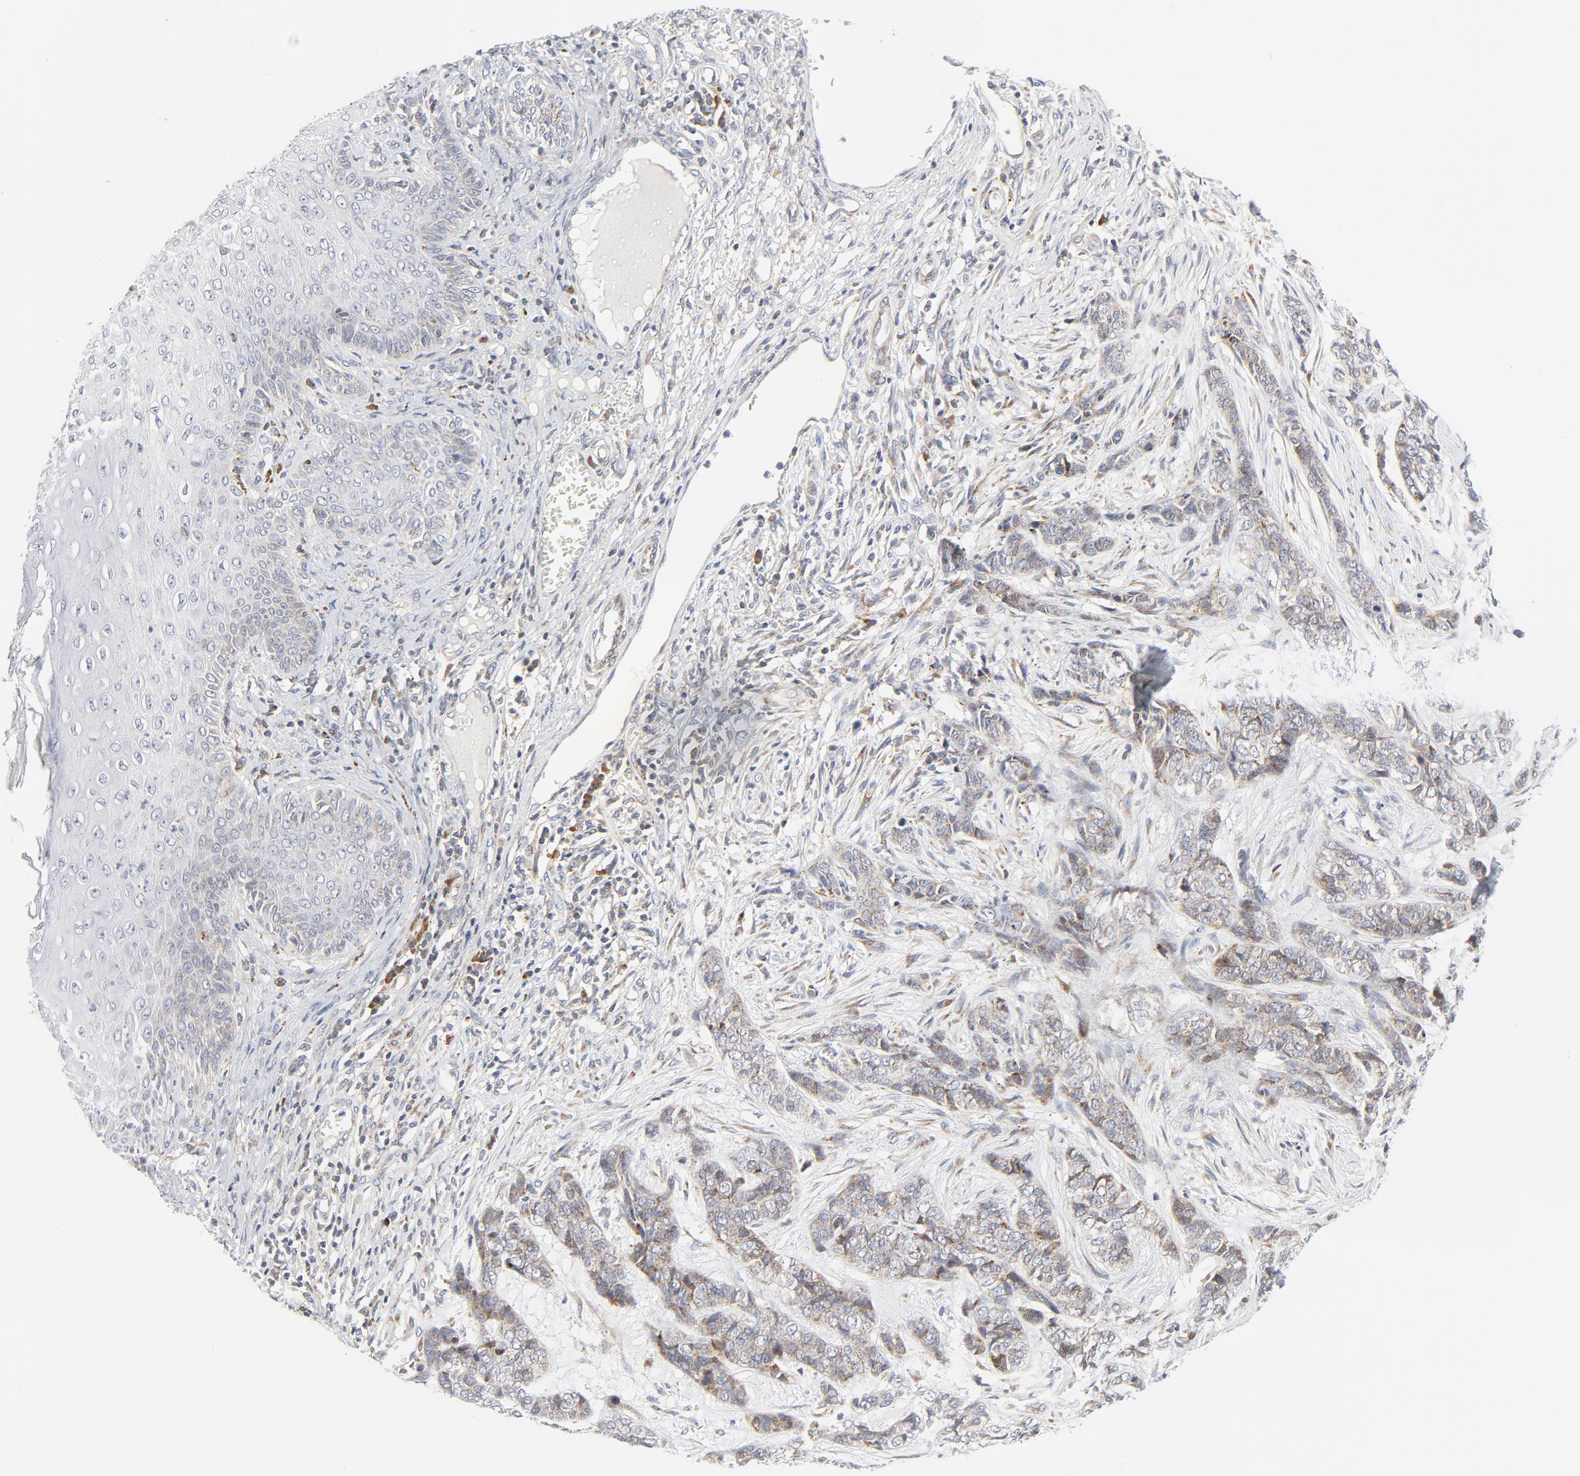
{"staining": {"intensity": "moderate", "quantity": ">75%", "location": "cytoplasmic/membranous"}, "tissue": "skin cancer", "cell_type": "Tumor cells", "image_type": "cancer", "snomed": [{"axis": "morphology", "description": "Basal cell carcinoma"}, {"axis": "topography", "description": "Skin"}], "caption": "Approximately >75% of tumor cells in human skin cancer display moderate cytoplasmic/membranous protein positivity as visualized by brown immunohistochemical staining.", "gene": "LRP6", "patient": {"sex": "female", "age": 64}}